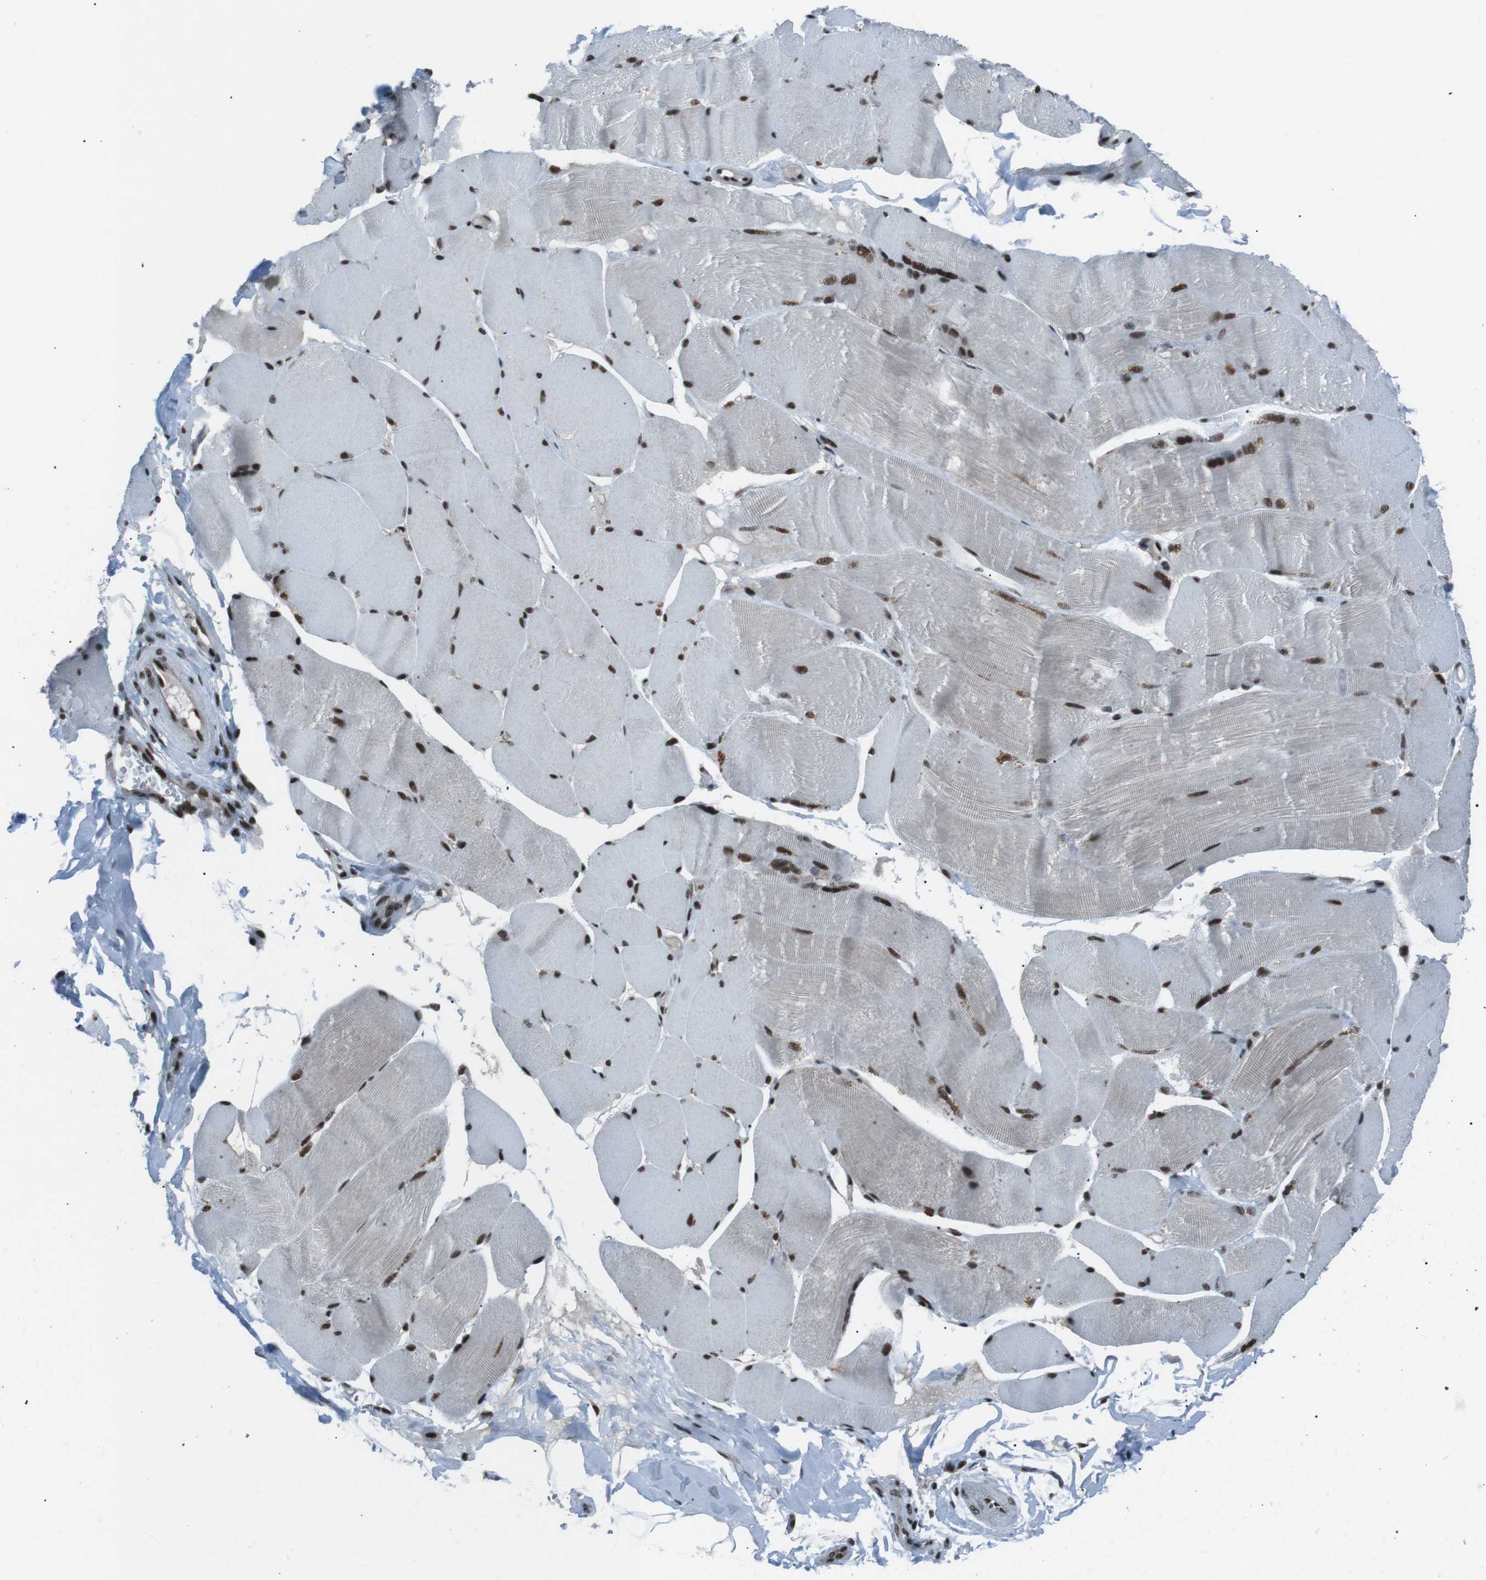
{"staining": {"intensity": "strong", "quantity": ">75%", "location": "nuclear"}, "tissue": "skeletal muscle", "cell_type": "Myocytes", "image_type": "normal", "snomed": [{"axis": "morphology", "description": "Normal tissue, NOS"}, {"axis": "topography", "description": "Skin"}, {"axis": "topography", "description": "Skeletal muscle"}], "caption": "IHC staining of benign skeletal muscle, which demonstrates high levels of strong nuclear expression in about >75% of myocytes indicating strong nuclear protein staining. The staining was performed using DAB (brown) for protein detection and nuclei were counterstained in hematoxylin (blue).", "gene": "TAF1", "patient": {"sex": "male", "age": 83}}